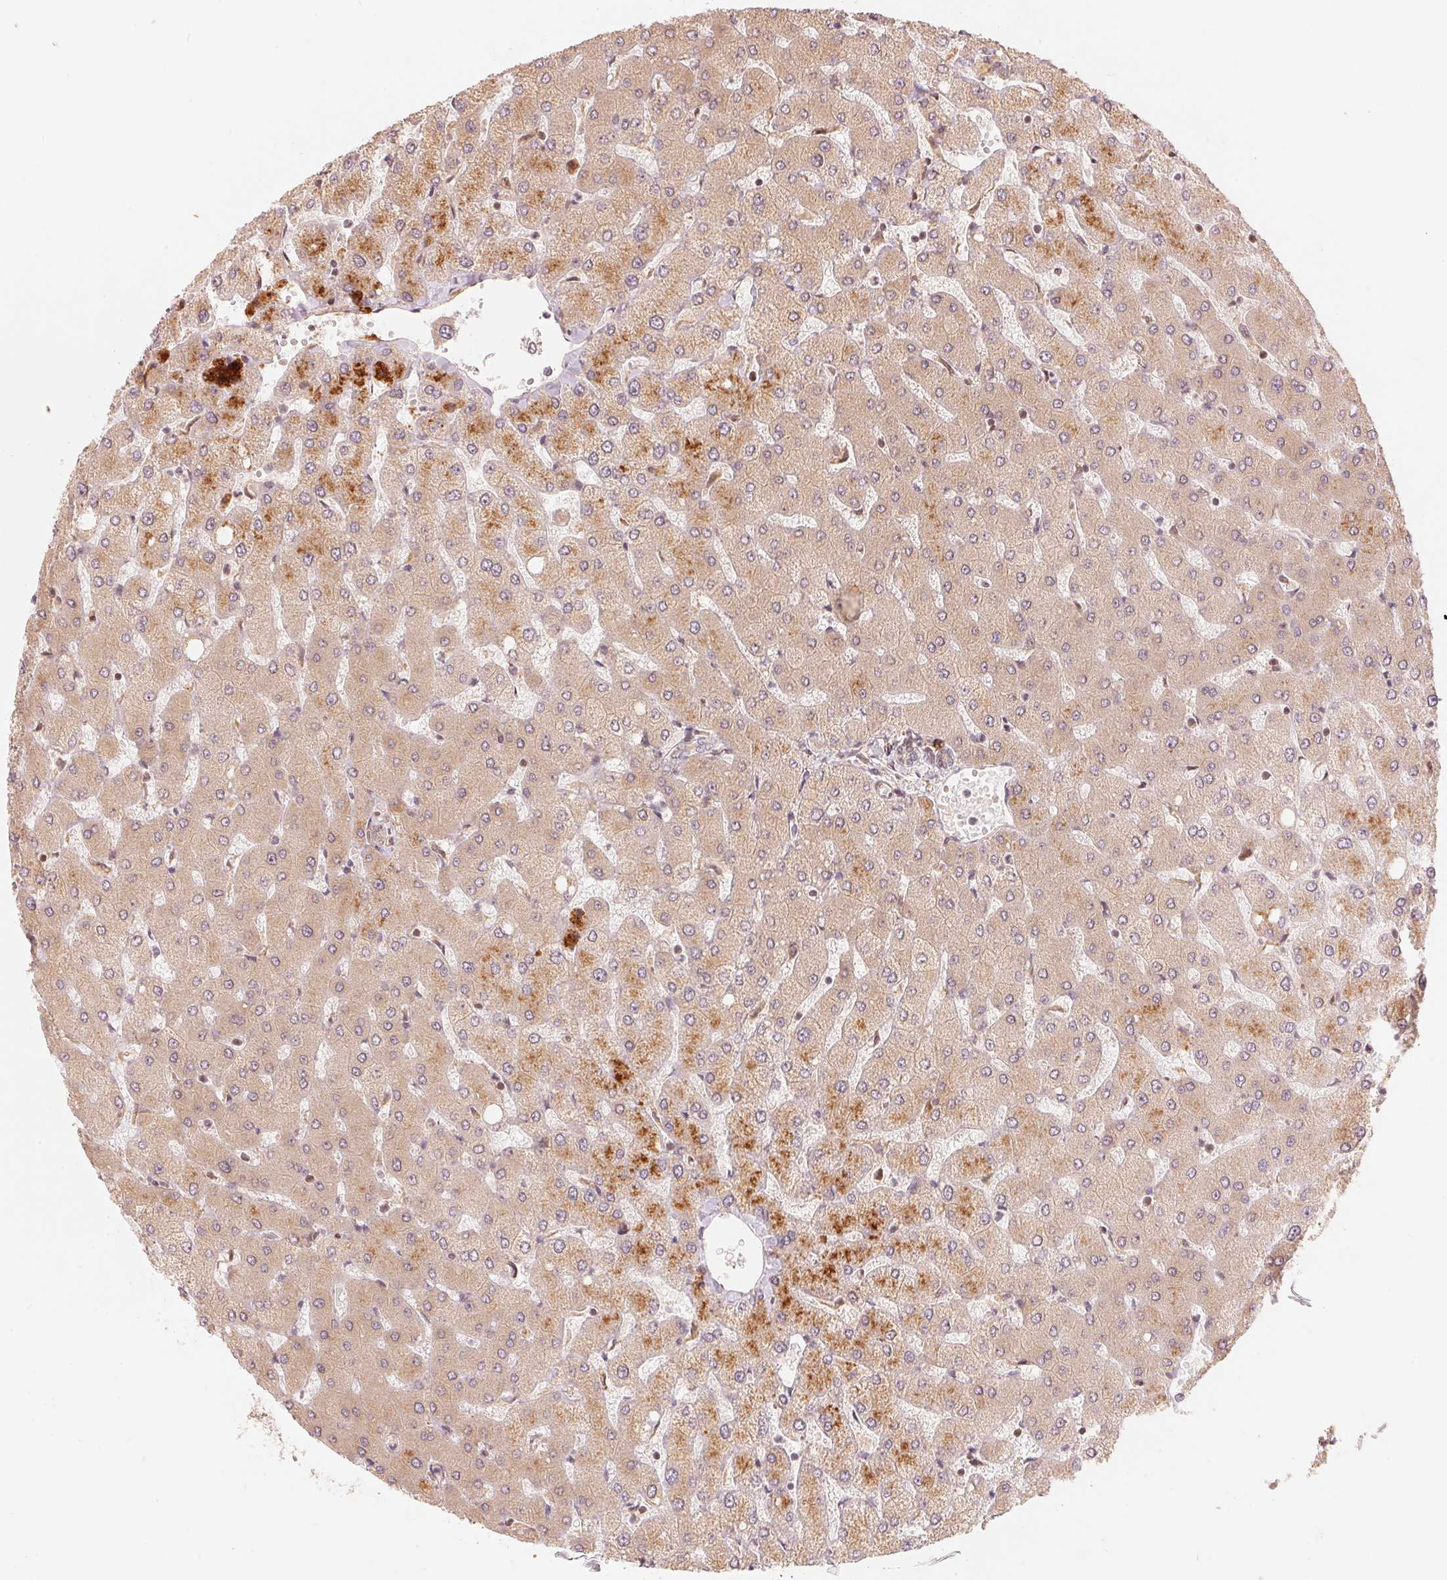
{"staining": {"intensity": "weak", "quantity": "25%-75%", "location": "cytoplasmic/membranous"}, "tissue": "liver", "cell_type": "Cholangiocytes", "image_type": "normal", "snomed": [{"axis": "morphology", "description": "Normal tissue, NOS"}, {"axis": "topography", "description": "Liver"}], "caption": "Weak cytoplasmic/membranous protein expression is identified in approximately 25%-75% of cholangiocytes in liver. The protein of interest is stained brown, and the nuclei are stained in blue (DAB IHC with brightfield microscopy, high magnification).", "gene": "PRKN", "patient": {"sex": "female", "age": 54}}